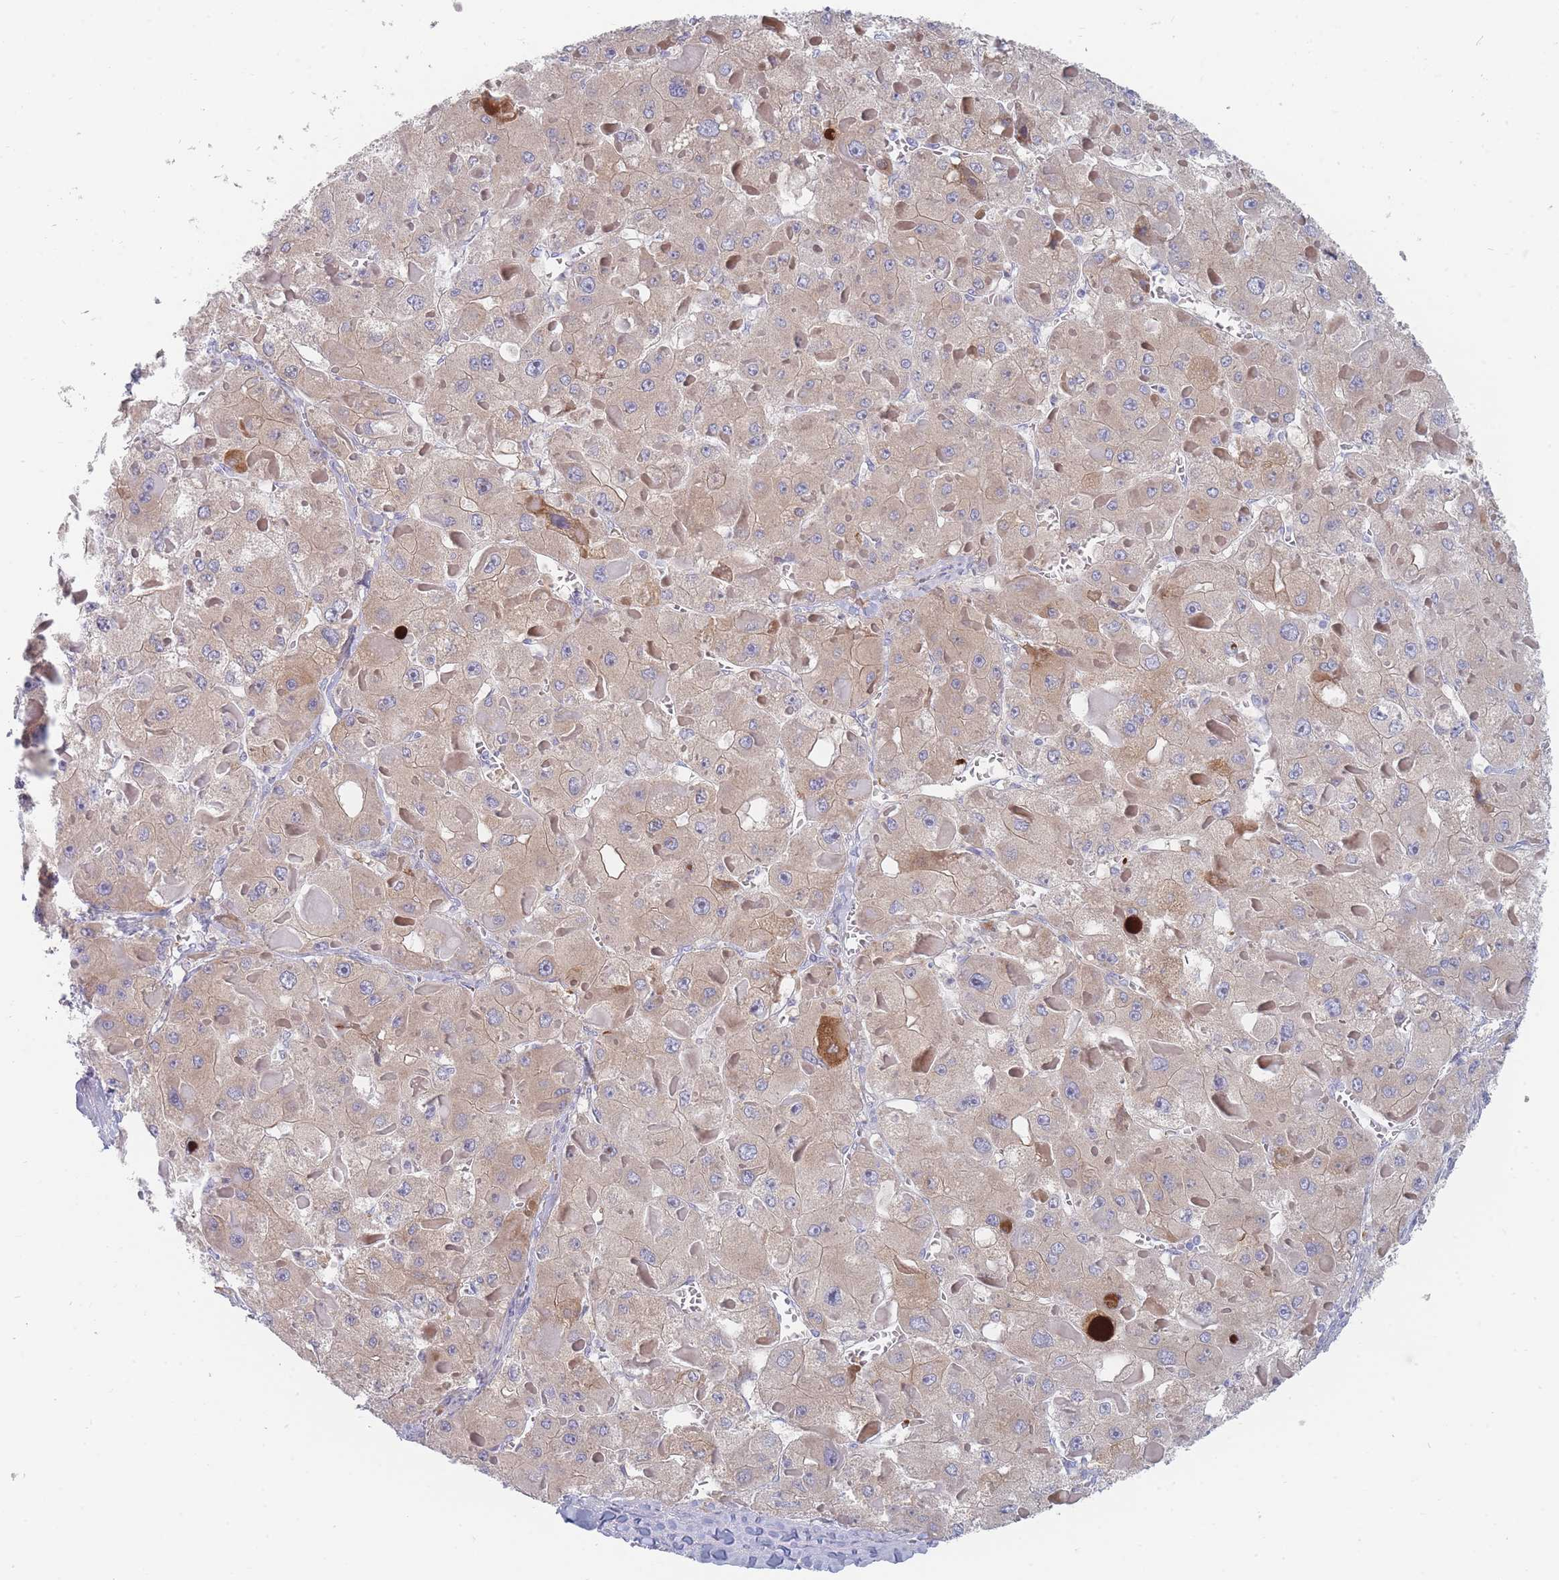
{"staining": {"intensity": "weak", "quantity": "<25%", "location": "cytoplasmic/membranous"}, "tissue": "liver cancer", "cell_type": "Tumor cells", "image_type": "cancer", "snomed": [{"axis": "morphology", "description": "Carcinoma, Hepatocellular, NOS"}, {"axis": "topography", "description": "Liver"}], "caption": "This is a photomicrograph of immunohistochemistry staining of liver hepatocellular carcinoma, which shows no expression in tumor cells. (DAB immunohistochemistry with hematoxylin counter stain).", "gene": "SPATS1", "patient": {"sex": "female", "age": 73}}